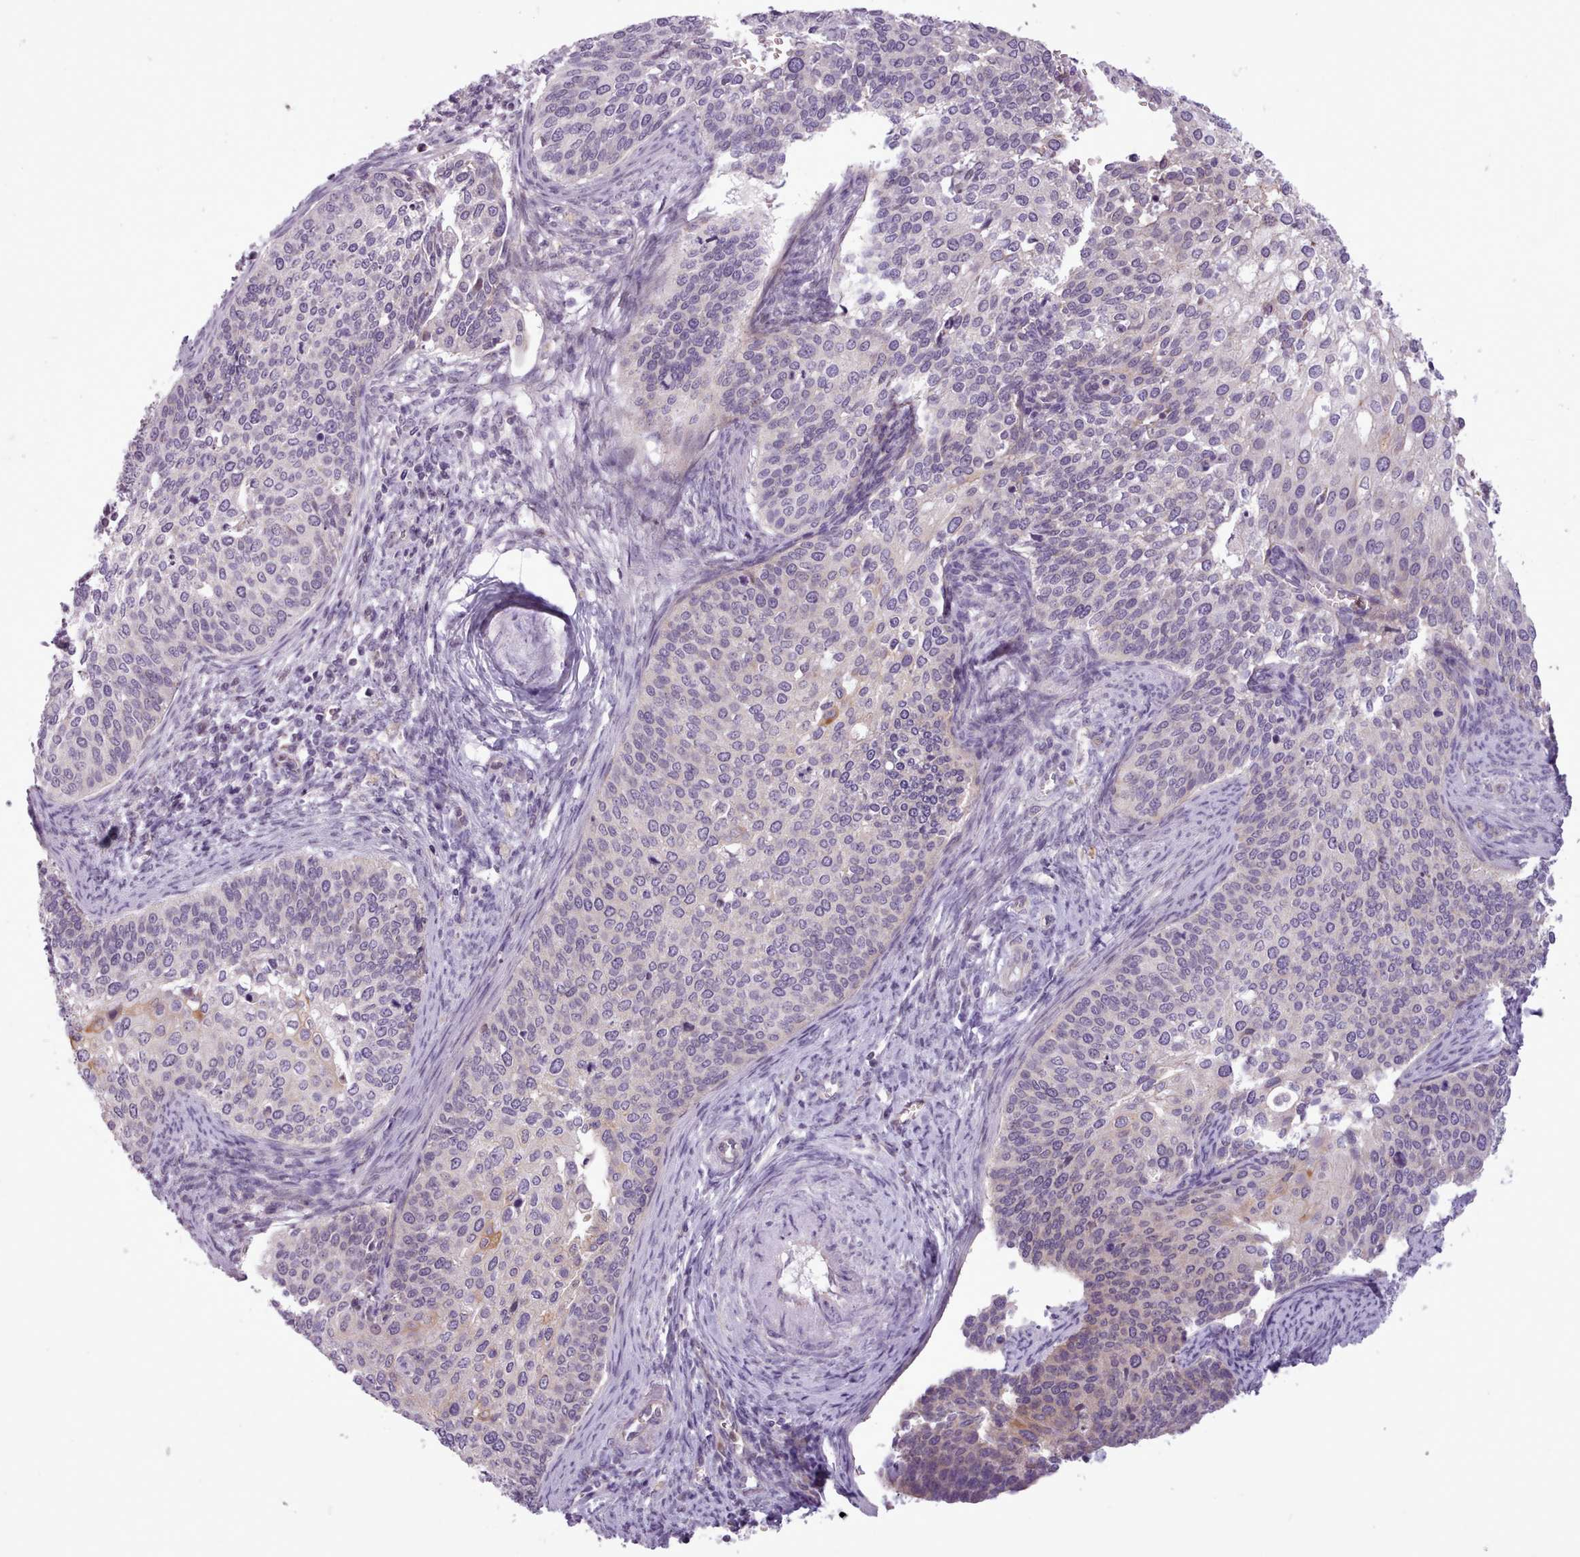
{"staining": {"intensity": "negative", "quantity": "none", "location": "none"}, "tissue": "cervical cancer", "cell_type": "Tumor cells", "image_type": "cancer", "snomed": [{"axis": "morphology", "description": "Squamous cell carcinoma, NOS"}, {"axis": "topography", "description": "Cervix"}], "caption": "Immunohistochemistry histopathology image of human squamous cell carcinoma (cervical) stained for a protein (brown), which displays no staining in tumor cells.", "gene": "SLURP1", "patient": {"sex": "female", "age": 44}}